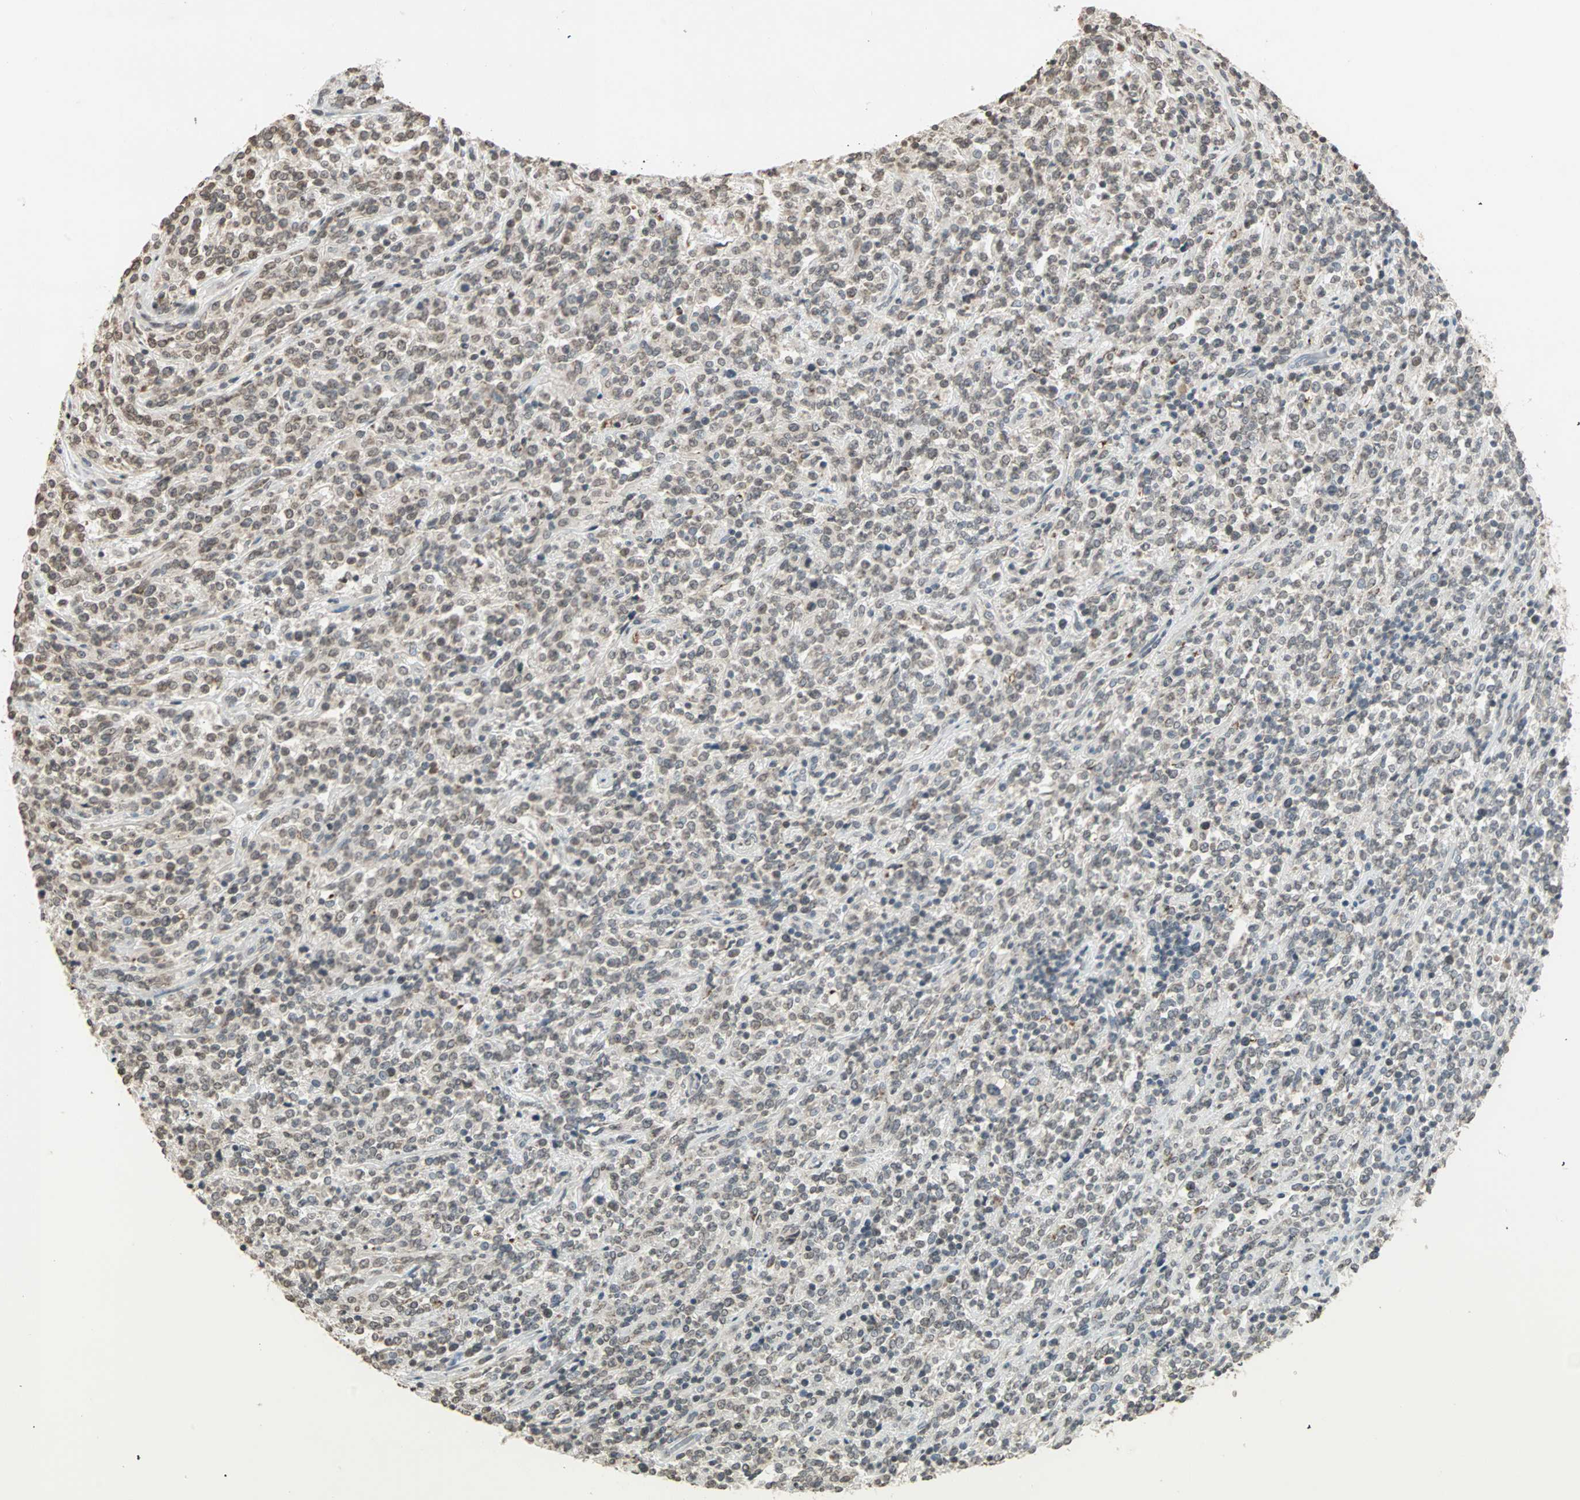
{"staining": {"intensity": "weak", "quantity": "25%-75%", "location": "cytoplasmic/membranous,nuclear"}, "tissue": "lymphoma", "cell_type": "Tumor cells", "image_type": "cancer", "snomed": [{"axis": "morphology", "description": "Malignant lymphoma, non-Hodgkin's type, High grade"}, {"axis": "topography", "description": "Soft tissue"}], "caption": "Protein staining of lymphoma tissue displays weak cytoplasmic/membranous and nuclear positivity in approximately 25%-75% of tumor cells.", "gene": "PRELID1", "patient": {"sex": "male", "age": 18}}